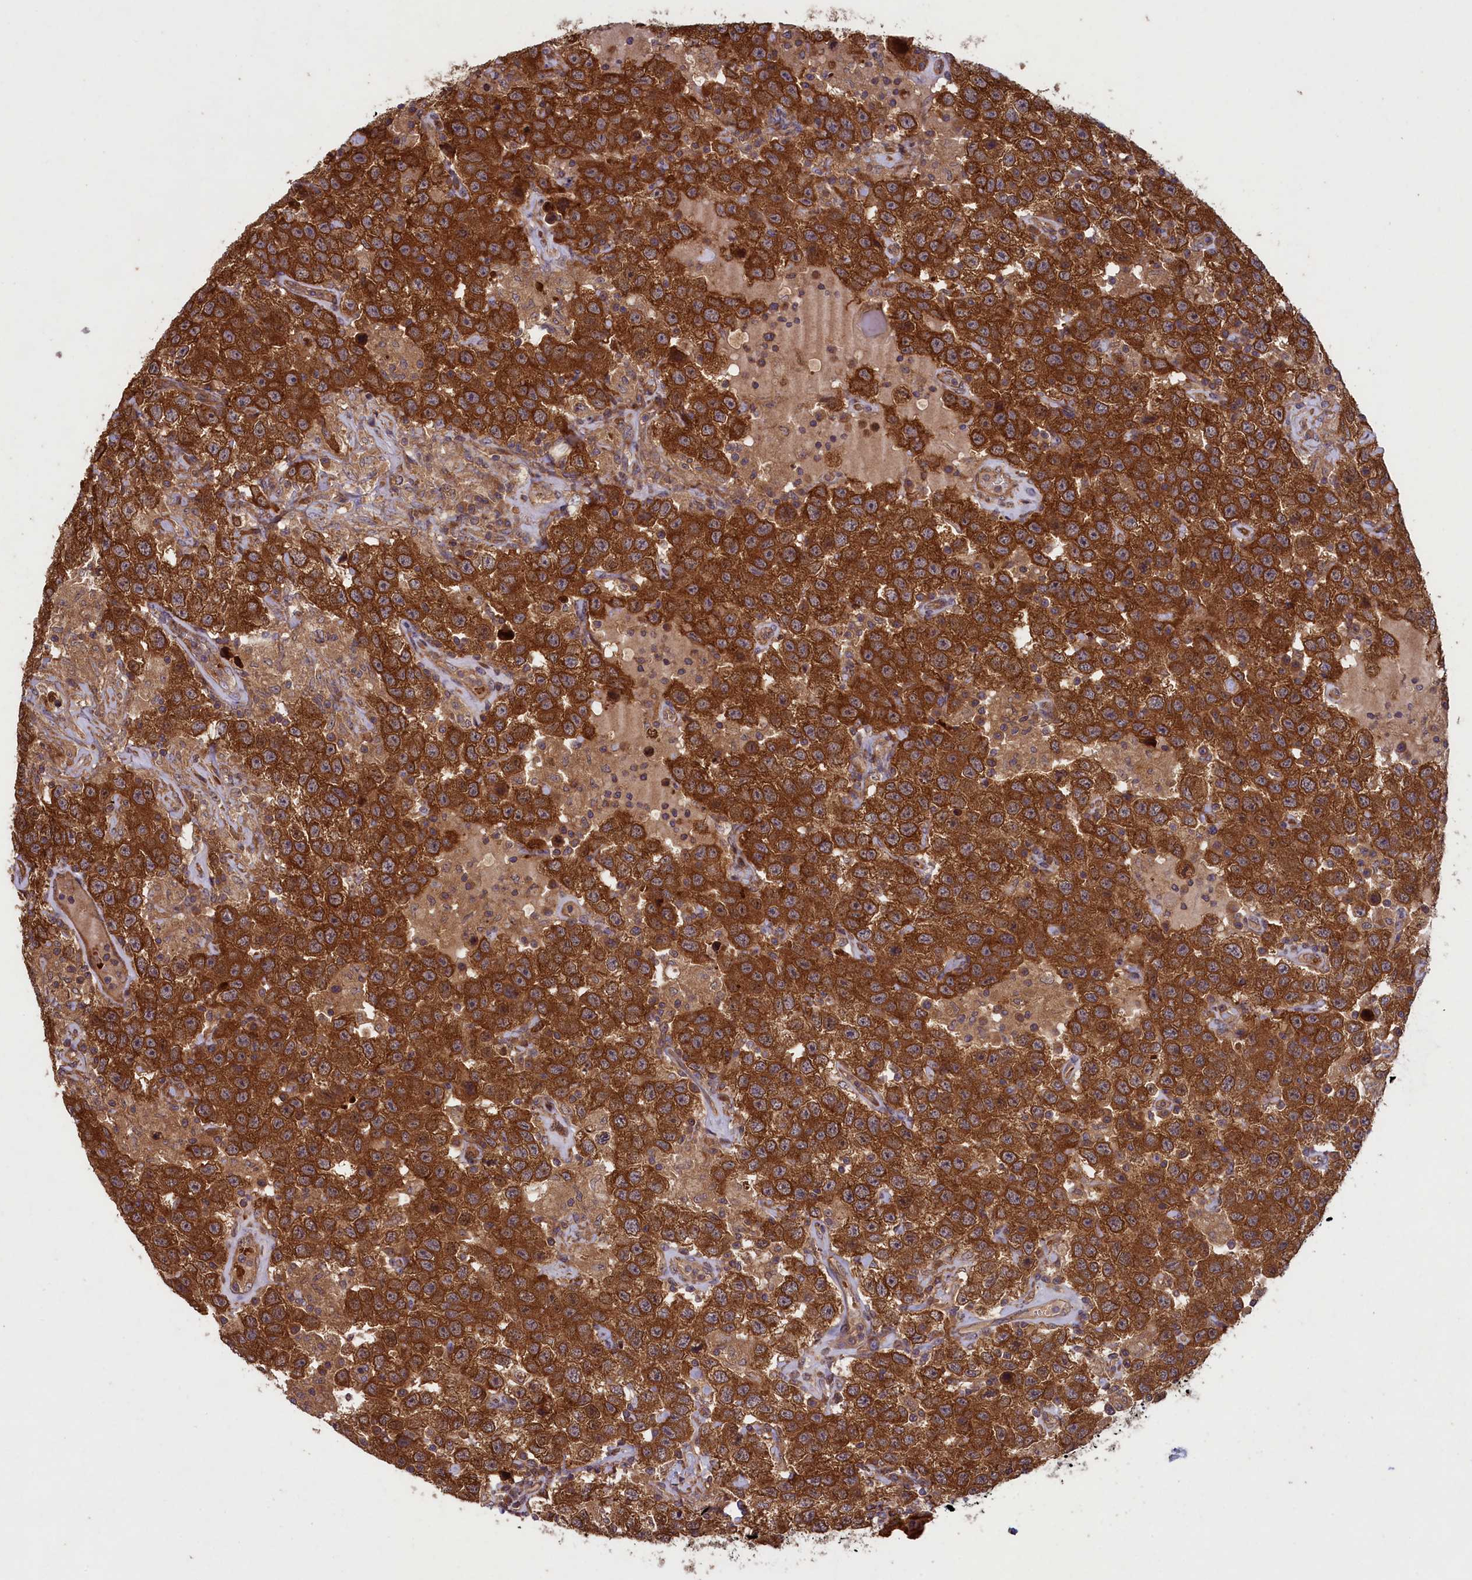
{"staining": {"intensity": "strong", "quantity": ">75%", "location": "cytoplasmic/membranous"}, "tissue": "testis cancer", "cell_type": "Tumor cells", "image_type": "cancer", "snomed": [{"axis": "morphology", "description": "Seminoma, NOS"}, {"axis": "topography", "description": "Testis"}], "caption": "Seminoma (testis) stained with immunohistochemistry (IHC) displays strong cytoplasmic/membranous staining in about >75% of tumor cells.", "gene": "CIAO2B", "patient": {"sex": "male", "age": 41}}